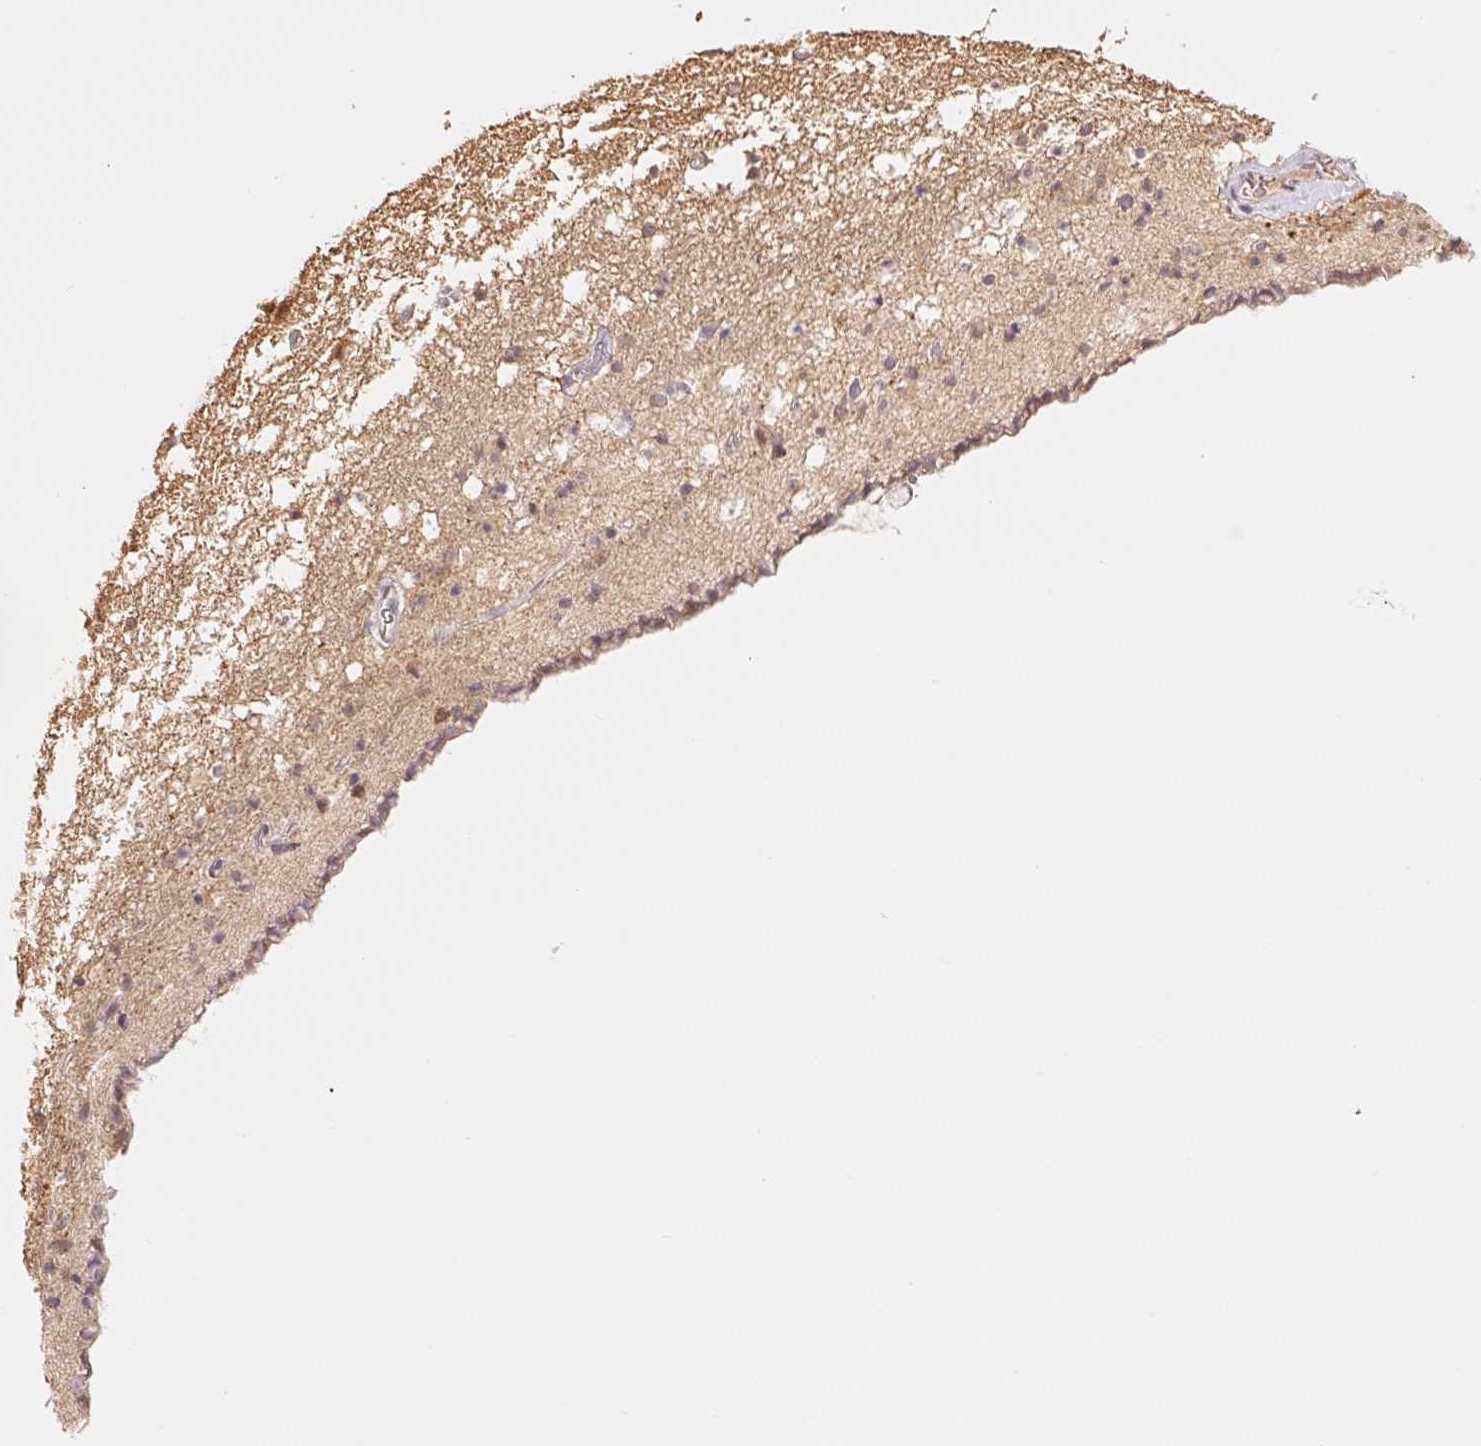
{"staining": {"intensity": "negative", "quantity": "none", "location": "none"}, "tissue": "caudate", "cell_type": "Glial cells", "image_type": "normal", "snomed": [{"axis": "morphology", "description": "Normal tissue, NOS"}, {"axis": "topography", "description": "Lateral ventricle wall"}], "caption": "There is no significant expression in glial cells of caudate. (DAB immunohistochemistry with hematoxylin counter stain).", "gene": "CDC123", "patient": {"sex": "female", "age": 42}}